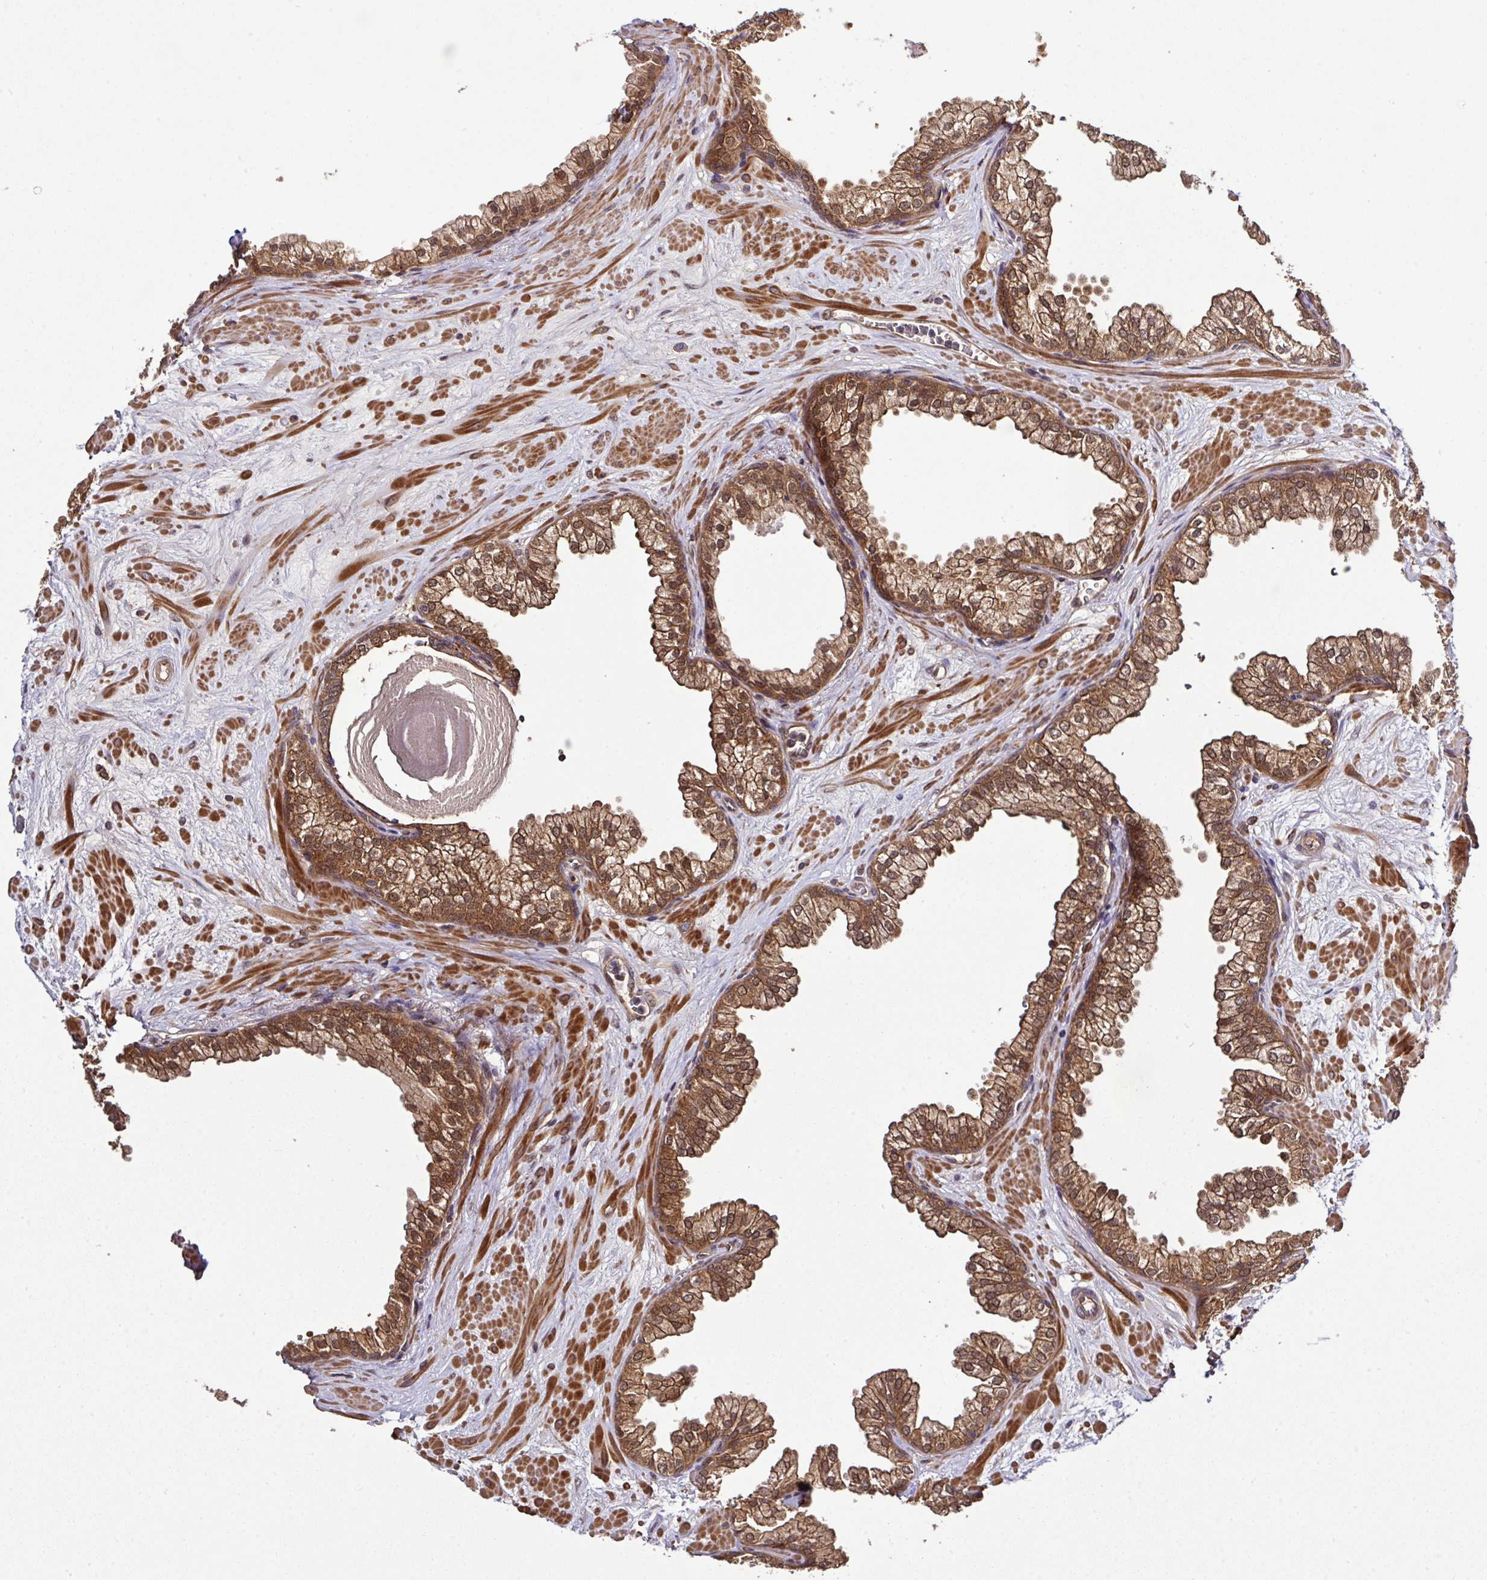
{"staining": {"intensity": "strong", "quantity": ">75%", "location": "cytoplasmic/membranous,nuclear"}, "tissue": "prostate", "cell_type": "Glandular cells", "image_type": "normal", "snomed": [{"axis": "morphology", "description": "Normal tissue, NOS"}, {"axis": "topography", "description": "Prostate"}, {"axis": "topography", "description": "Peripheral nerve tissue"}], "caption": "Protein expression analysis of benign human prostate reveals strong cytoplasmic/membranous,nuclear staining in about >75% of glandular cells. The protein is stained brown, and the nuclei are stained in blue (DAB IHC with brightfield microscopy, high magnification).", "gene": "ARPIN", "patient": {"sex": "male", "age": 61}}